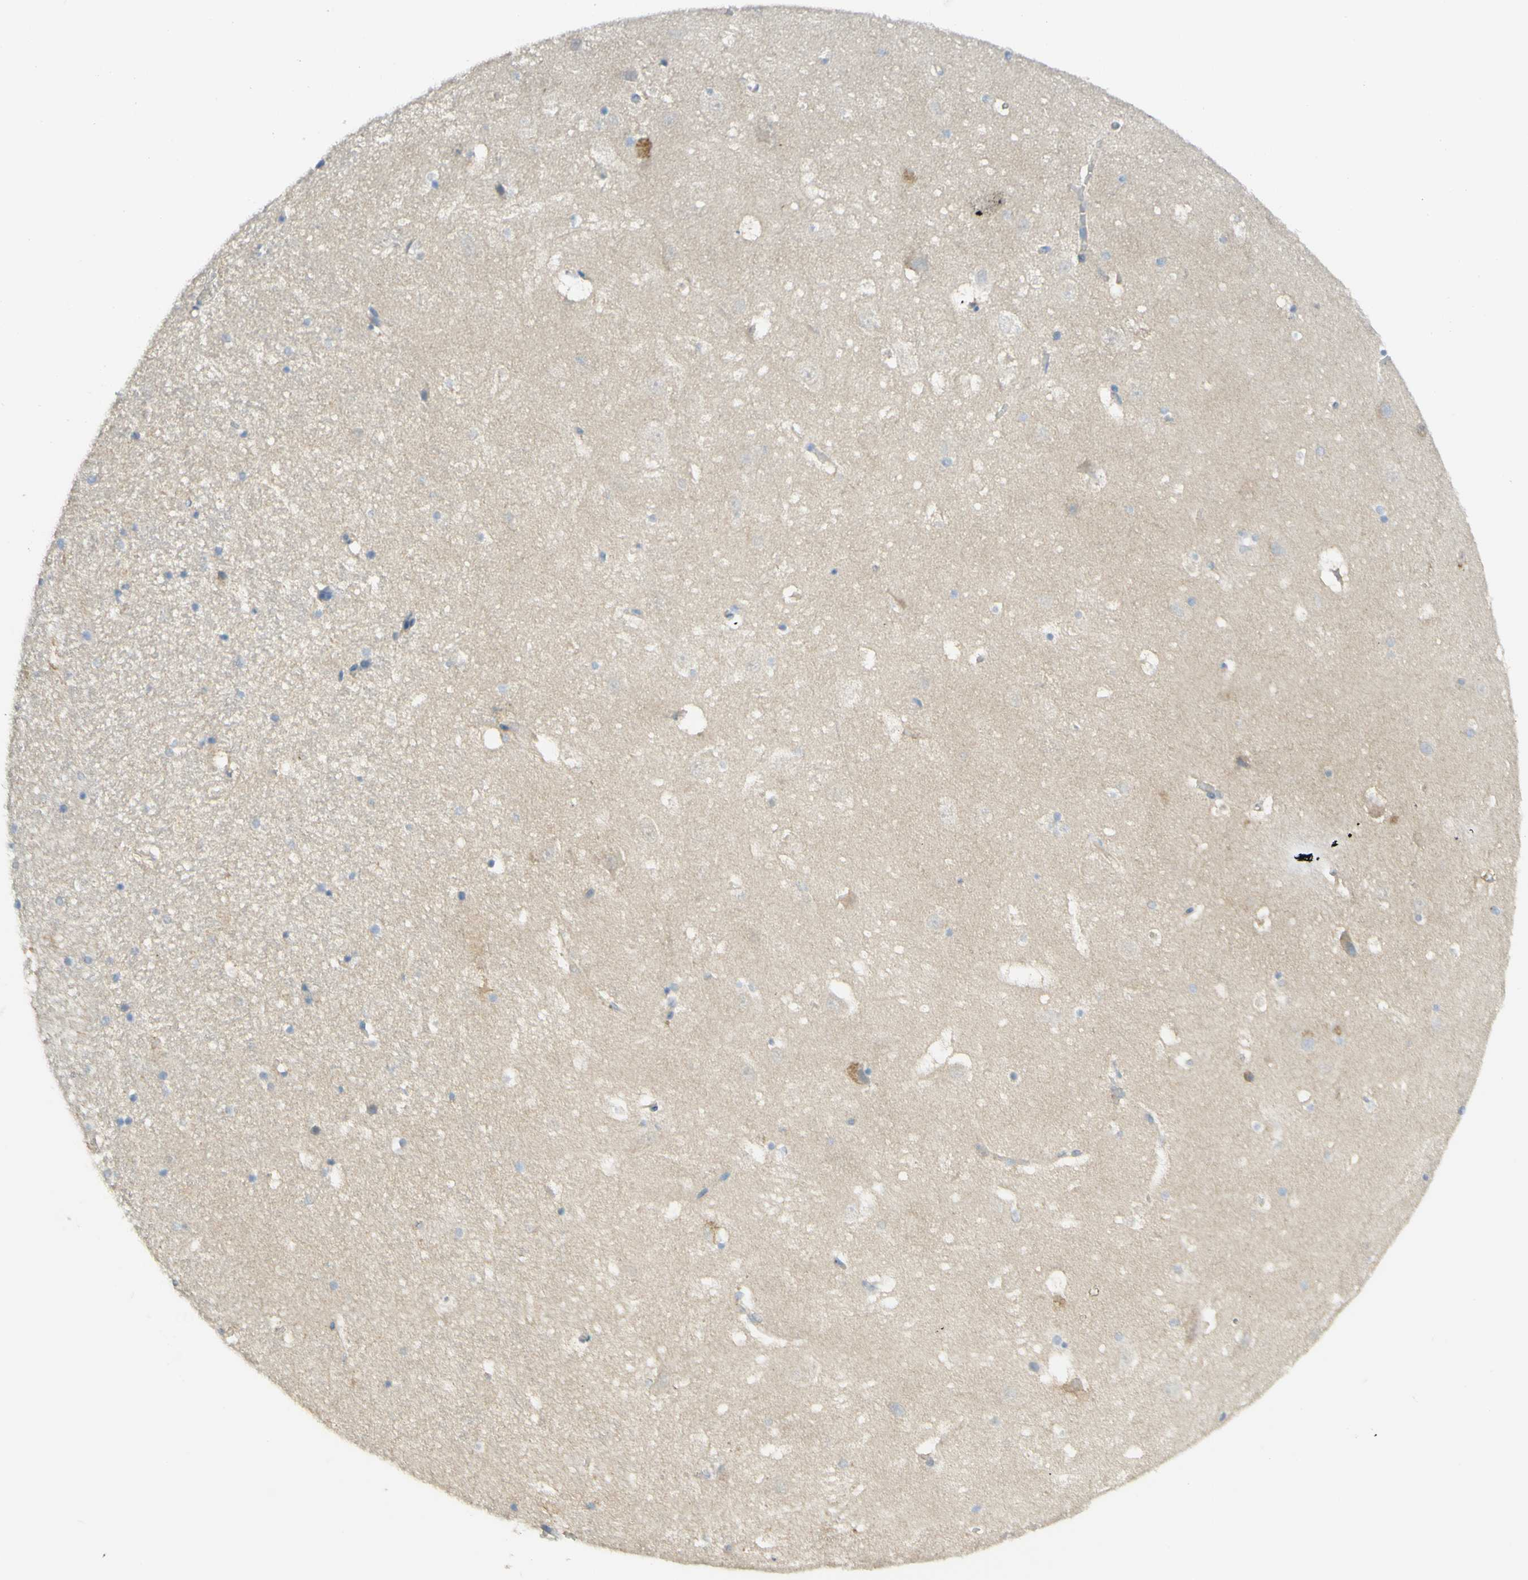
{"staining": {"intensity": "negative", "quantity": "none", "location": "none"}, "tissue": "hippocampus", "cell_type": "Glial cells", "image_type": "normal", "snomed": [{"axis": "morphology", "description": "Normal tissue, NOS"}, {"axis": "topography", "description": "Hippocampus"}], "caption": "Micrograph shows no protein staining in glial cells of unremarkable hippocampus.", "gene": "GCNT3", "patient": {"sex": "male", "age": 45}}